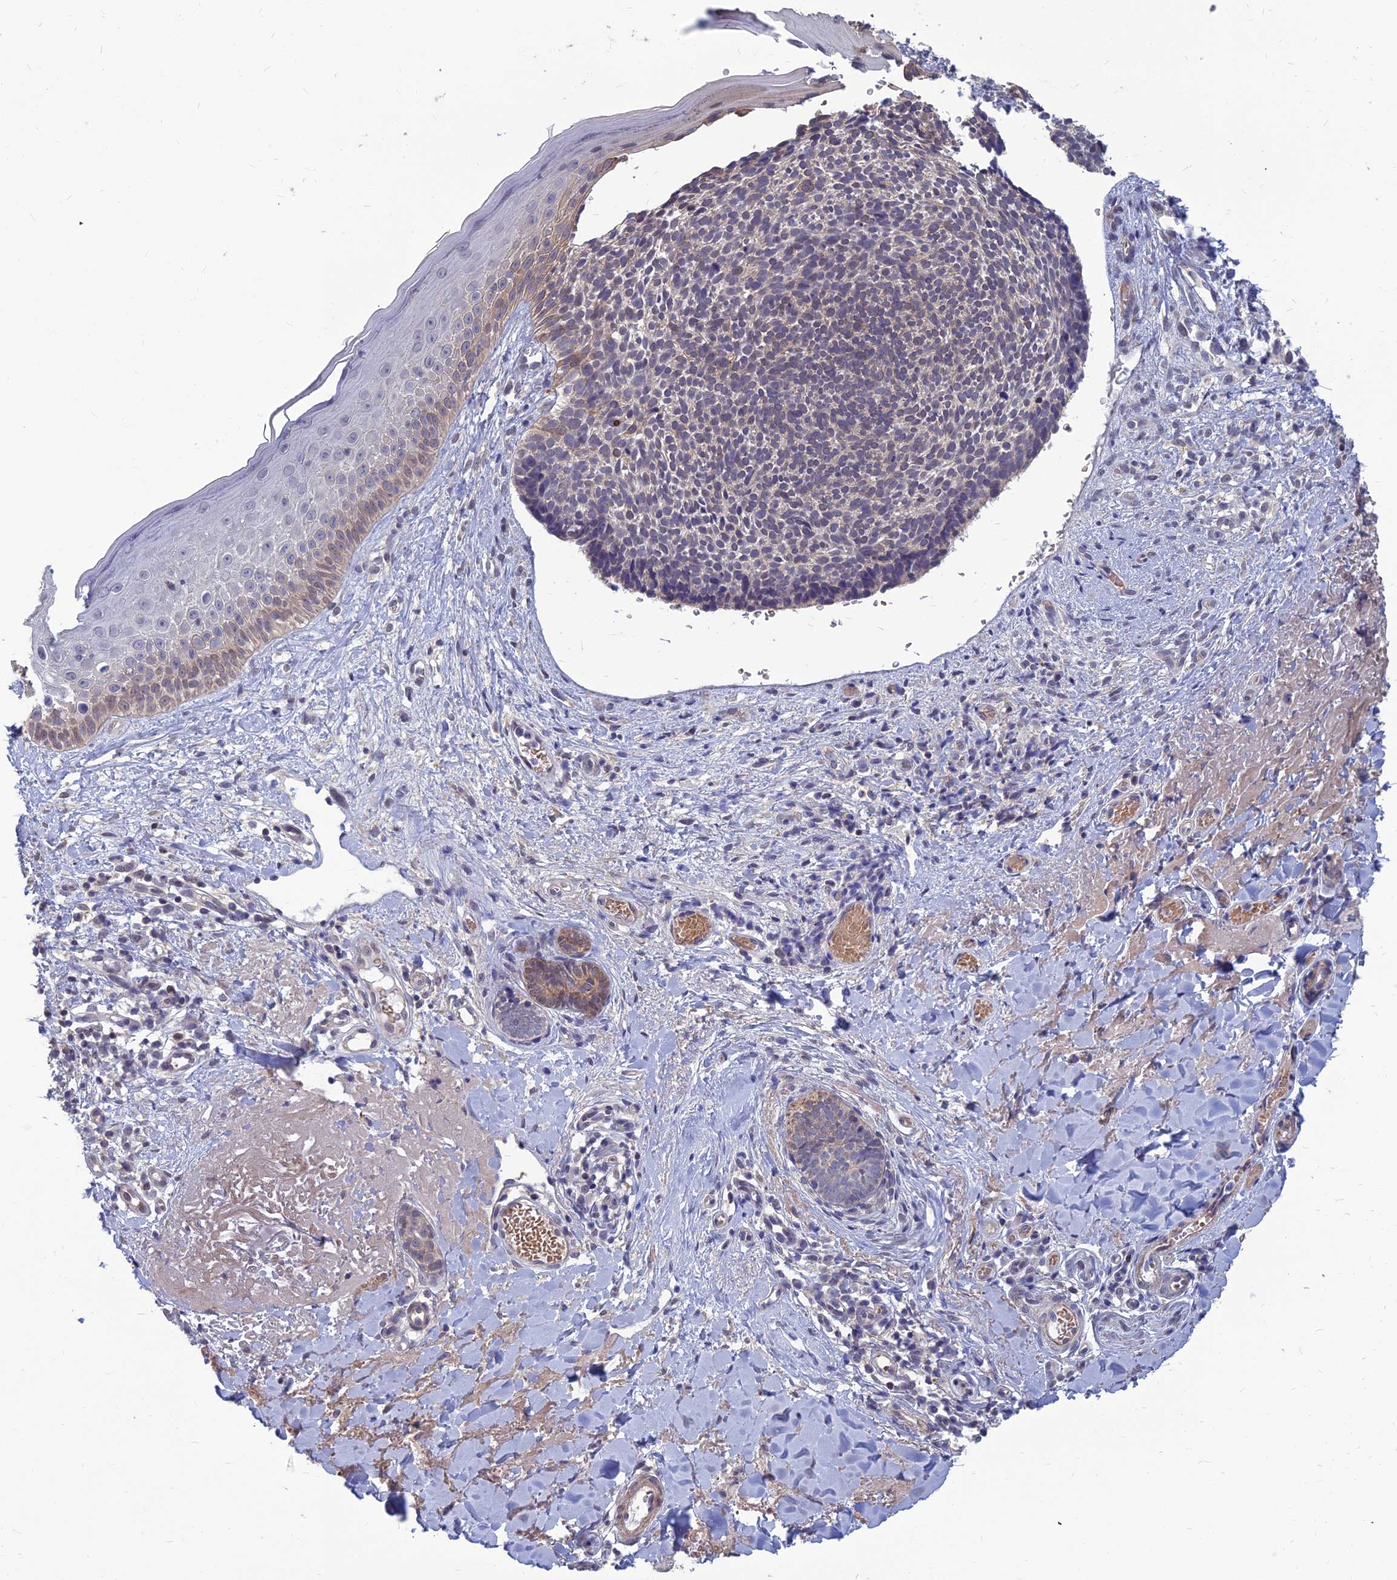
{"staining": {"intensity": "negative", "quantity": "none", "location": "none"}, "tissue": "skin cancer", "cell_type": "Tumor cells", "image_type": "cancer", "snomed": [{"axis": "morphology", "description": "Basal cell carcinoma"}, {"axis": "topography", "description": "Skin"}], "caption": "High power microscopy histopathology image of an immunohistochemistry micrograph of skin basal cell carcinoma, revealing no significant staining in tumor cells.", "gene": "OPA3", "patient": {"sex": "male", "age": 84}}